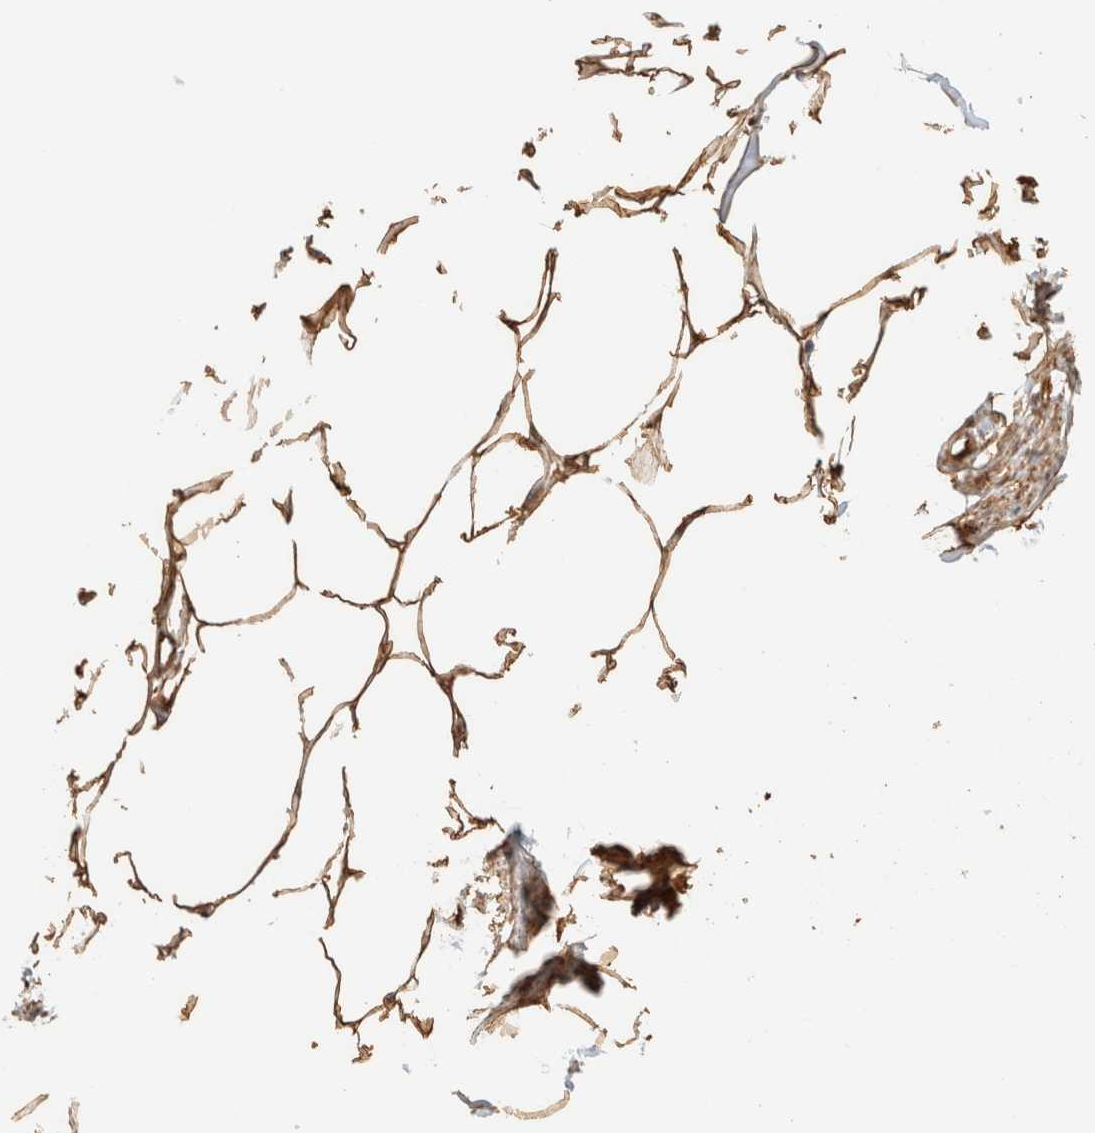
{"staining": {"intensity": "strong", "quantity": ">75%", "location": "cytoplasmic/membranous"}, "tissue": "adipose tissue", "cell_type": "Adipocytes", "image_type": "normal", "snomed": [{"axis": "morphology", "description": "Normal tissue, NOS"}, {"axis": "morphology", "description": "Adenocarcinoma, NOS"}, {"axis": "topography", "description": "Colon"}, {"axis": "topography", "description": "Peripheral nerve tissue"}], "caption": "A high-resolution histopathology image shows immunohistochemistry staining of unremarkable adipose tissue, which exhibits strong cytoplasmic/membranous positivity in approximately >75% of adipocytes.", "gene": "ARID5A", "patient": {"sex": "male", "age": 14}}